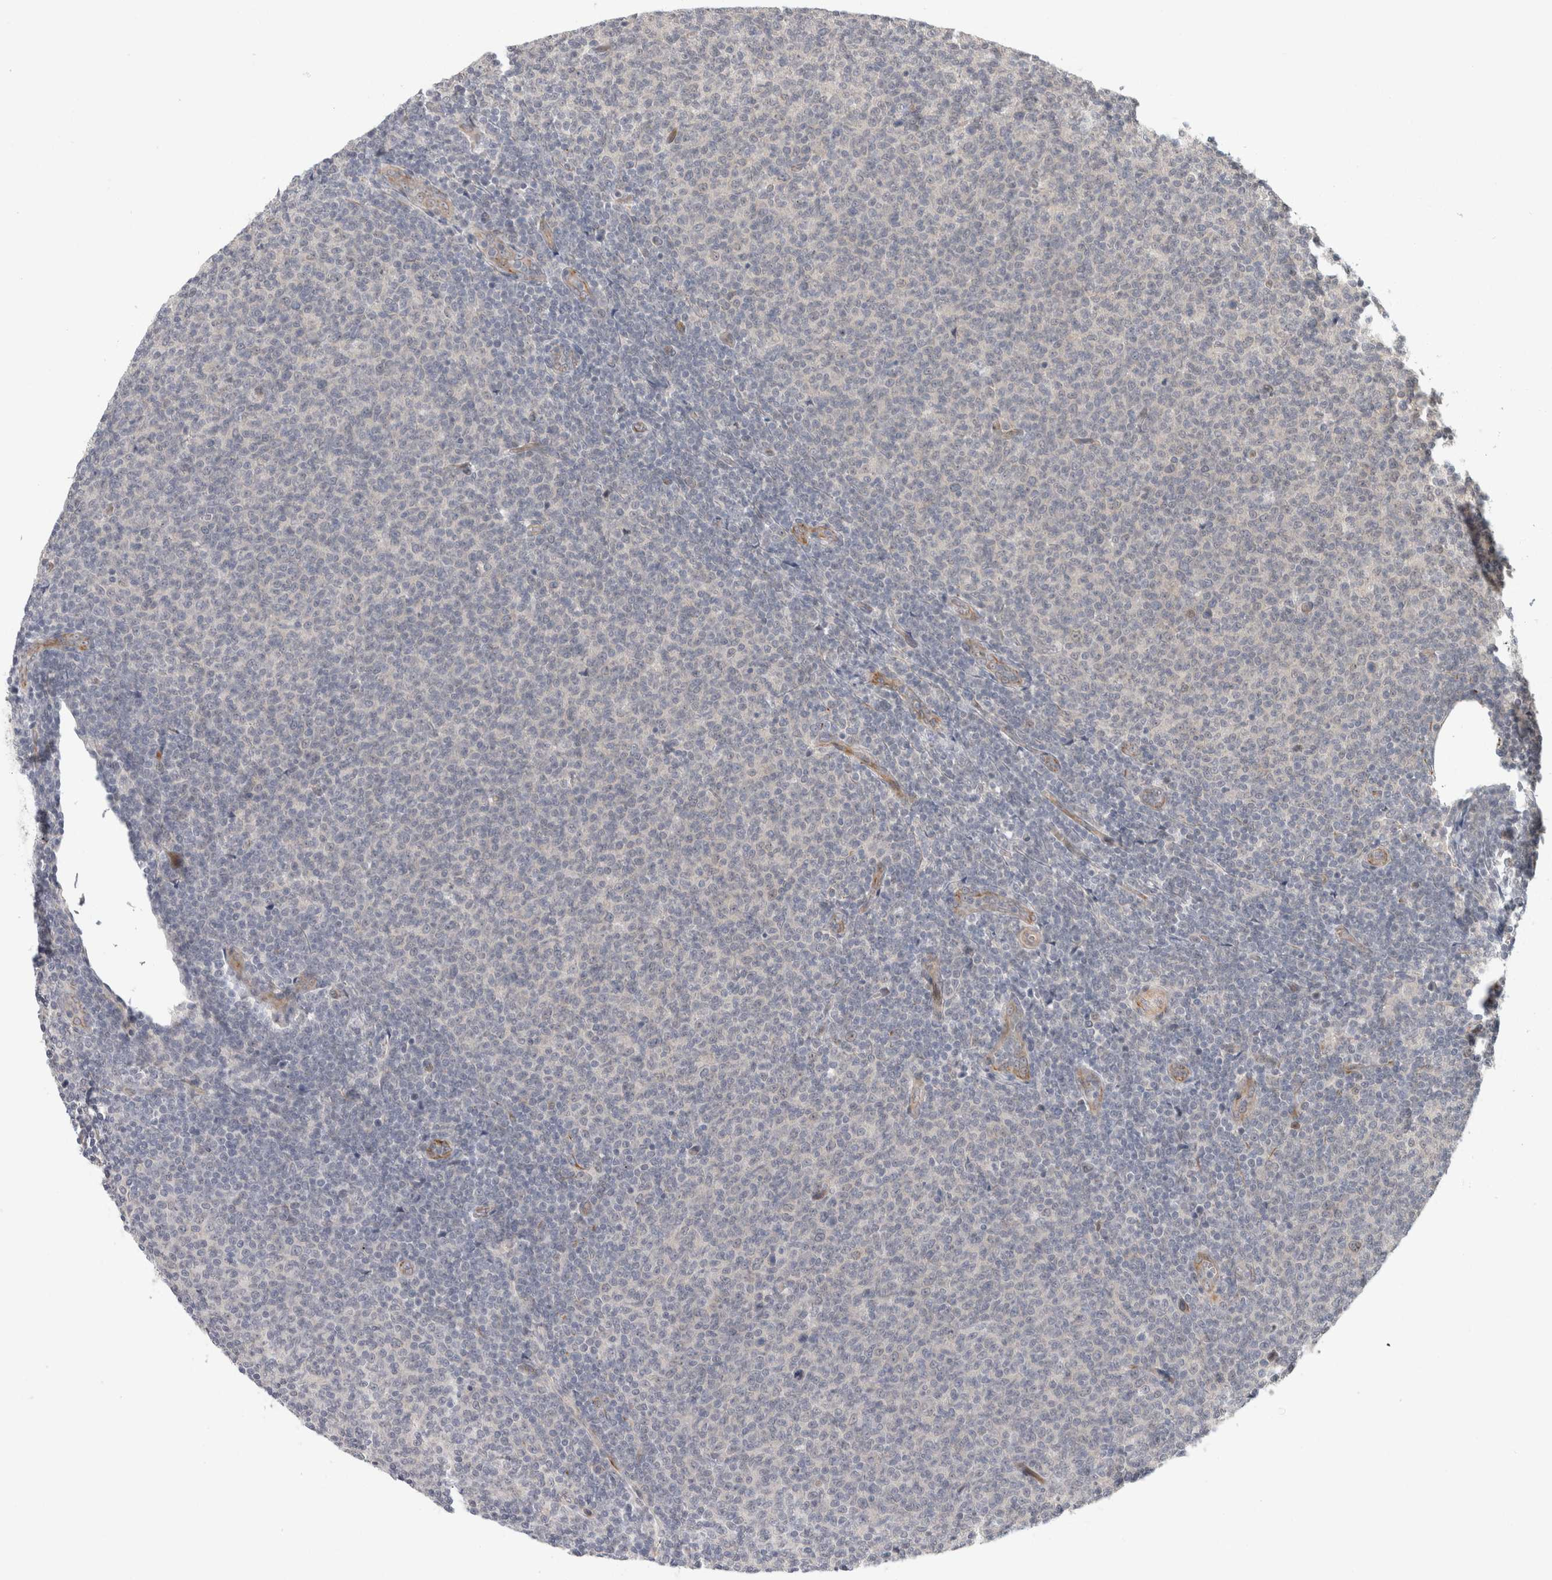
{"staining": {"intensity": "negative", "quantity": "none", "location": "none"}, "tissue": "lymphoma", "cell_type": "Tumor cells", "image_type": "cancer", "snomed": [{"axis": "morphology", "description": "Malignant lymphoma, non-Hodgkin's type, Low grade"}, {"axis": "topography", "description": "Lymph node"}], "caption": "The IHC micrograph has no significant staining in tumor cells of malignant lymphoma, non-Hodgkin's type (low-grade) tissue.", "gene": "CRISPLD1", "patient": {"sex": "male", "age": 66}}